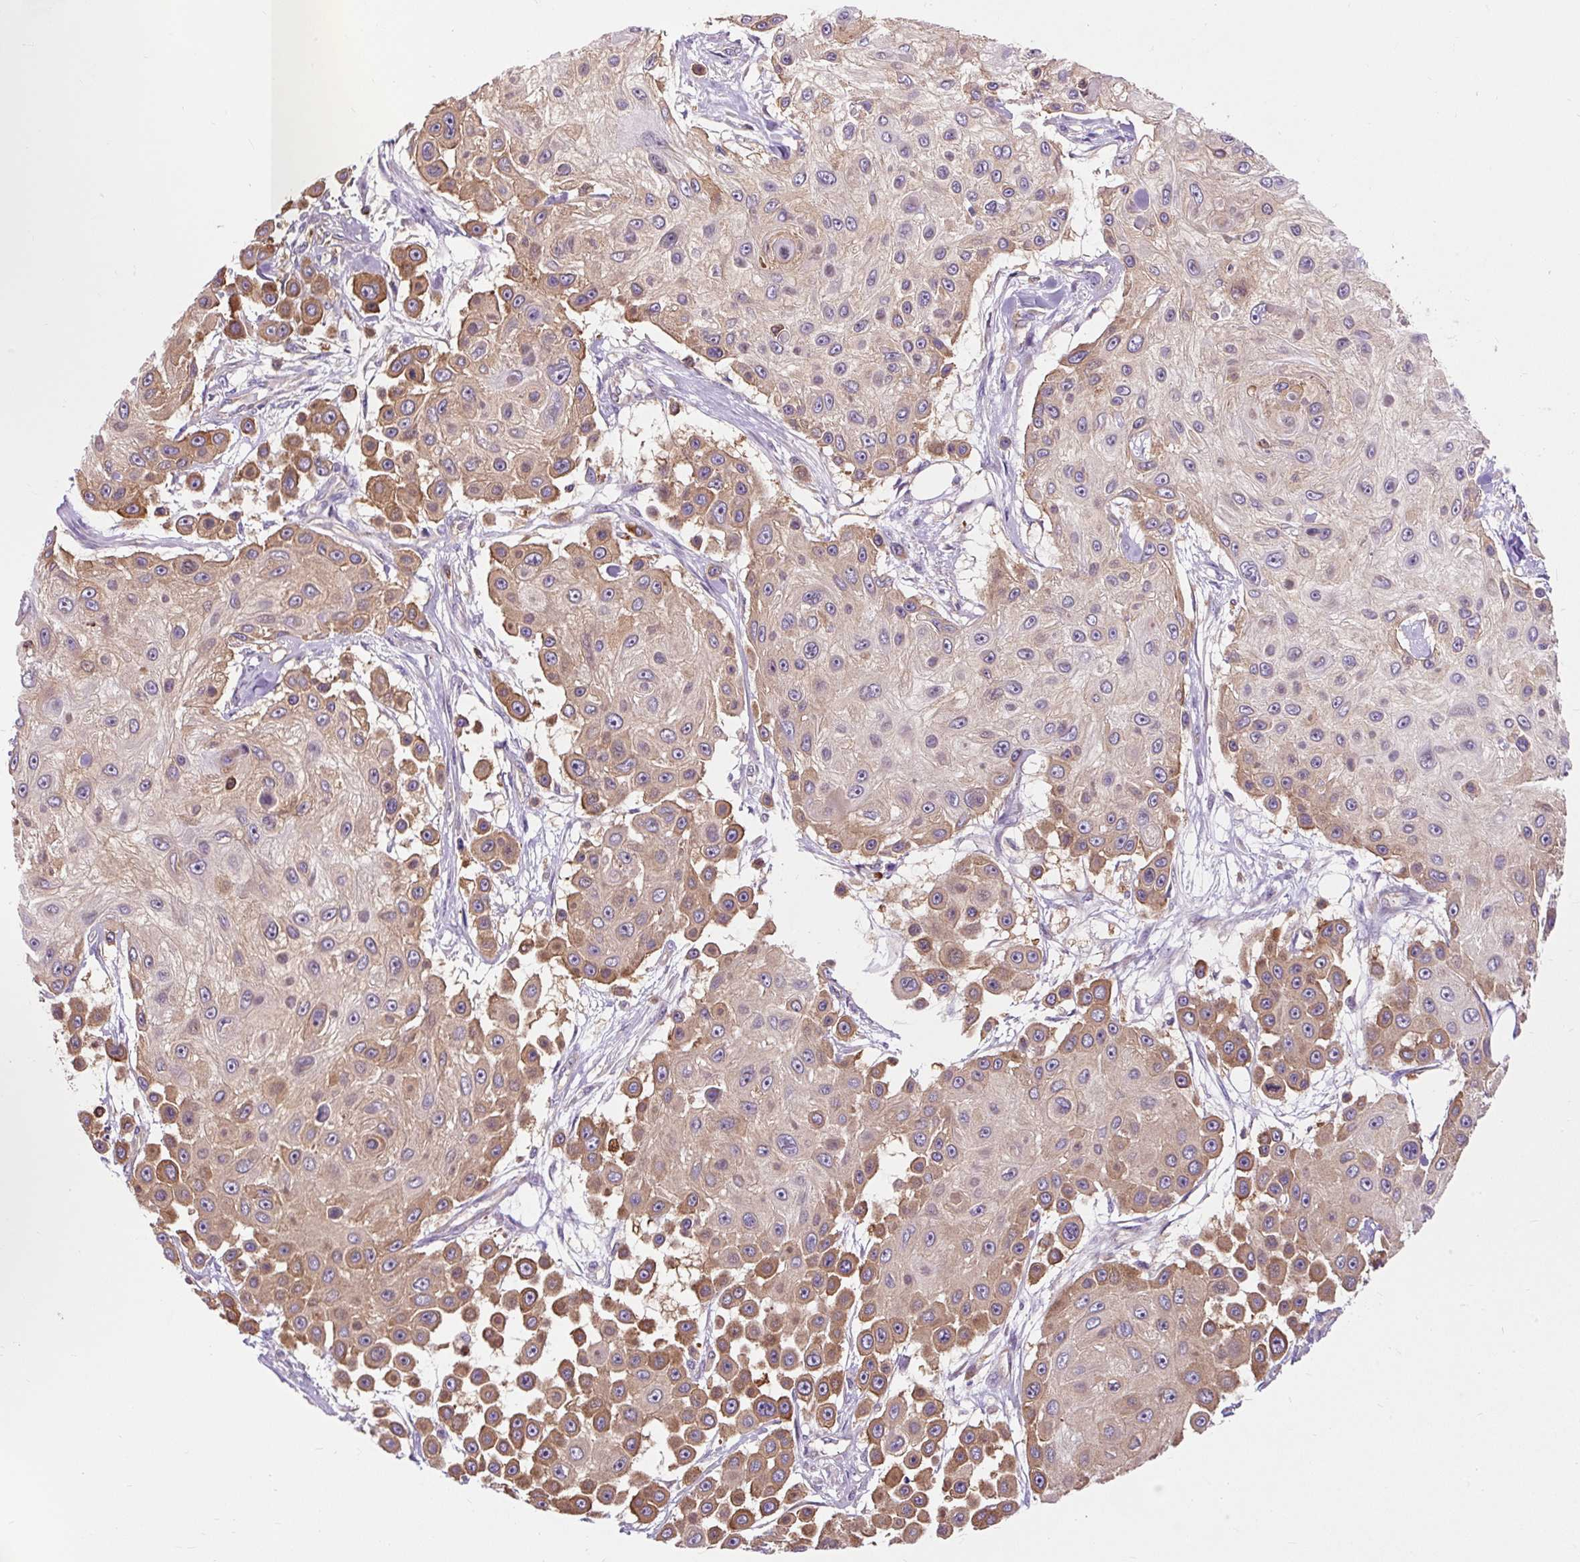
{"staining": {"intensity": "moderate", "quantity": "25%-75%", "location": "cytoplasmic/membranous"}, "tissue": "skin cancer", "cell_type": "Tumor cells", "image_type": "cancer", "snomed": [{"axis": "morphology", "description": "Squamous cell carcinoma, NOS"}, {"axis": "topography", "description": "Skin"}], "caption": "Skin cancer stained with a protein marker exhibits moderate staining in tumor cells.", "gene": "CISD3", "patient": {"sex": "male", "age": 67}}